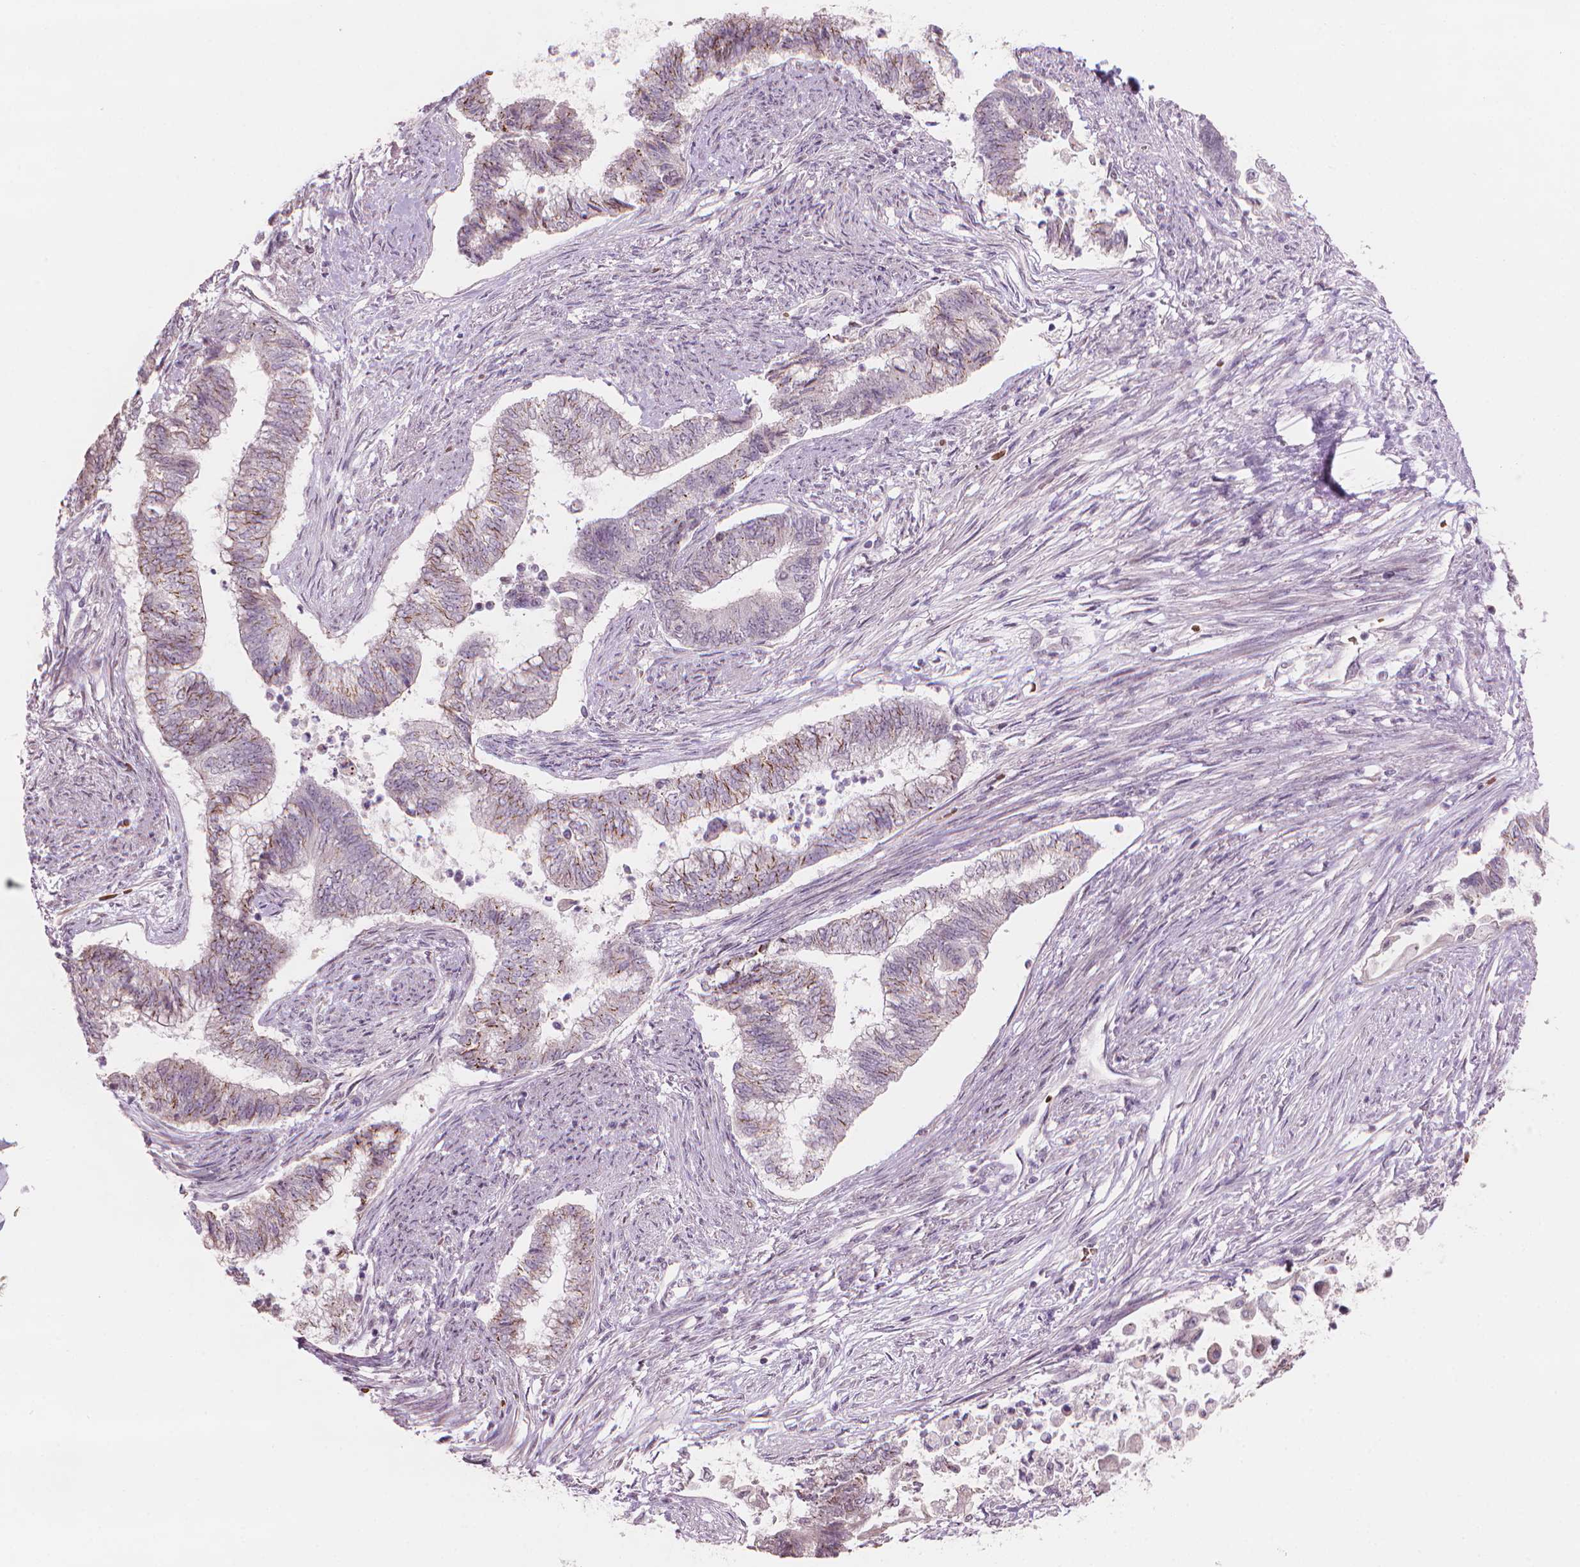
{"staining": {"intensity": "moderate", "quantity": "<25%", "location": "cytoplasmic/membranous"}, "tissue": "endometrial cancer", "cell_type": "Tumor cells", "image_type": "cancer", "snomed": [{"axis": "morphology", "description": "Adenocarcinoma, NOS"}, {"axis": "topography", "description": "Endometrium"}], "caption": "Endometrial cancer was stained to show a protein in brown. There is low levels of moderate cytoplasmic/membranous expression in approximately <25% of tumor cells. (DAB (3,3'-diaminobenzidine) IHC, brown staining for protein, blue staining for nuclei).", "gene": "IFFO1", "patient": {"sex": "female", "age": 65}}